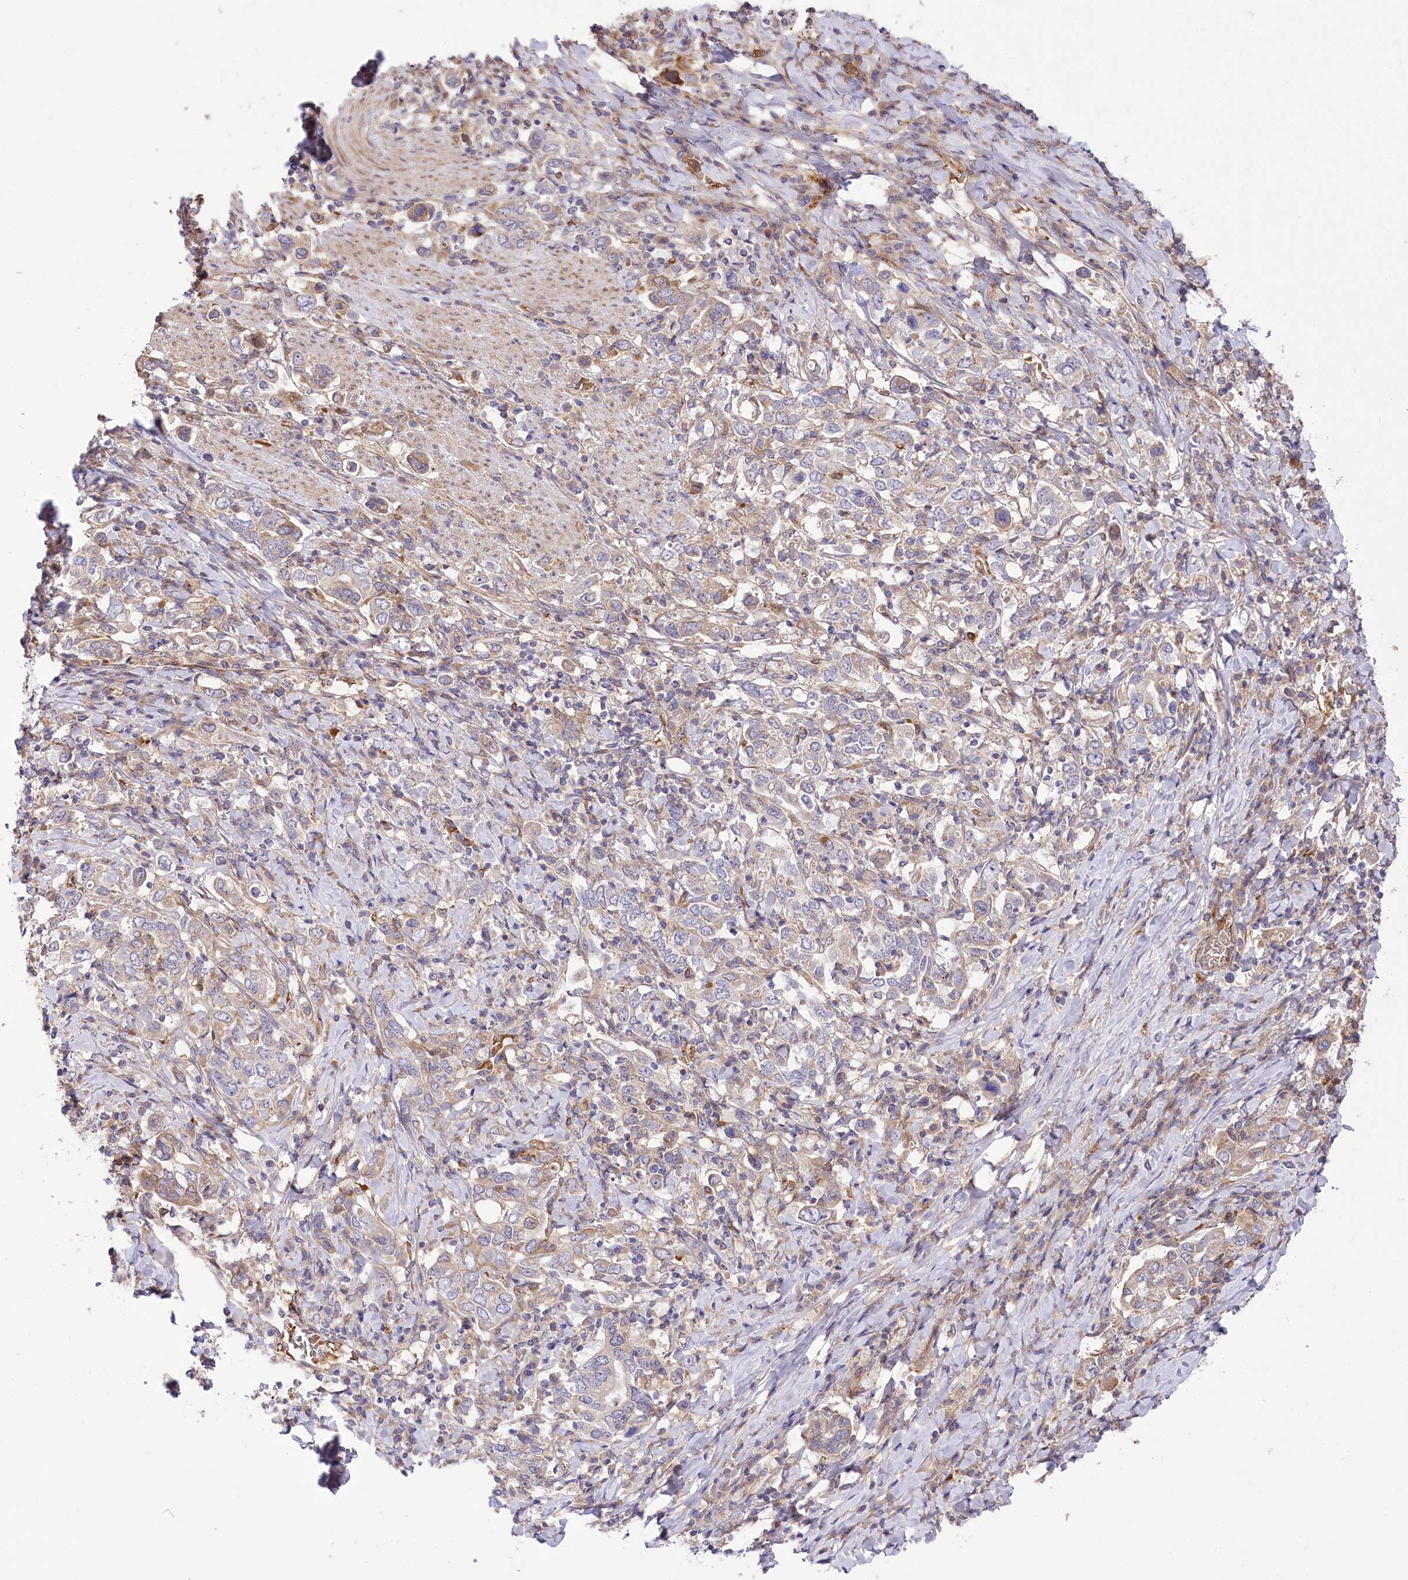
{"staining": {"intensity": "weak", "quantity": "25%-75%", "location": "cytoplasmic/membranous"}, "tissue": "stomach cancer", "cell_type": "Tumor cells", "image_type": "cancer", "snomed": [{"axis": "morphology", "description": "Adenocarcinoma, NOS"}, {"axis": "topography", "description": "Stomach, upper"}], "caption": "A micrograph showing weak cytoplasmic/membranous positivity in approximately 25%-75% of tumor cells in stomach adenocarcinoma, as visualized by brown immunohistochemical staining.", "gene": "TRUB1", "patient": {"sex": "male", "age": 62}}